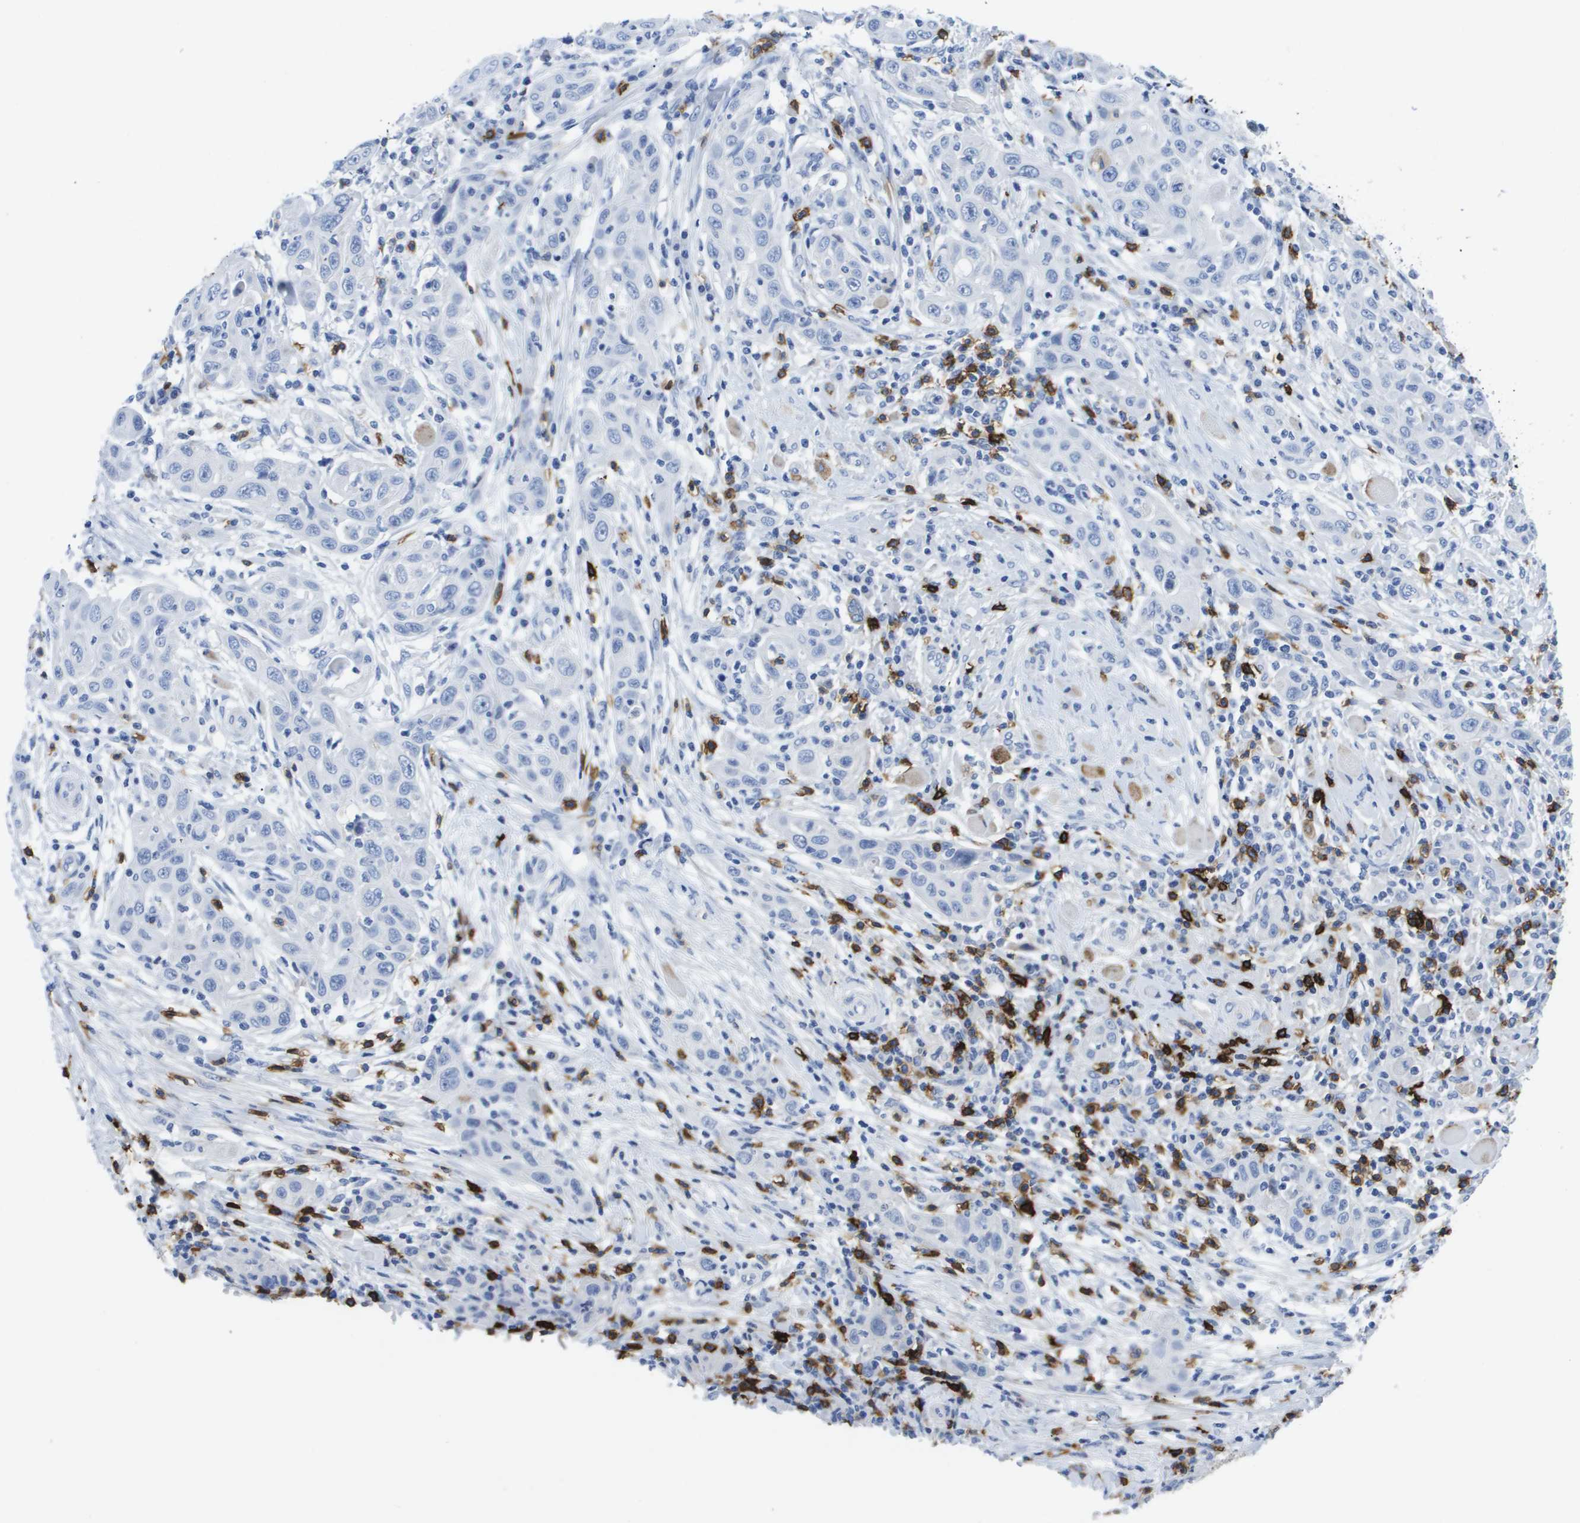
{"staining": {"intensity": "negative", "quantity": "none", "location": "none"}, "tissue": "skin cancer", "cell_type": "Tumor cells", "image_type": "cancer", "snomed": [{"axis": "morphology", "description": "Squamous cell carcinoma, NOS"}, {"axis": "topography", "description": "Skin"}], "caption": "IHC histopathology image of skin cancer (squamous cell carcinoma) stained for a protein (brown), which exhibits no expression in tumor cells. (DAB immunohistochemistry, high magnification).", "gene": "MS4A1", "patient": {"sex": "female", "age": 88}}